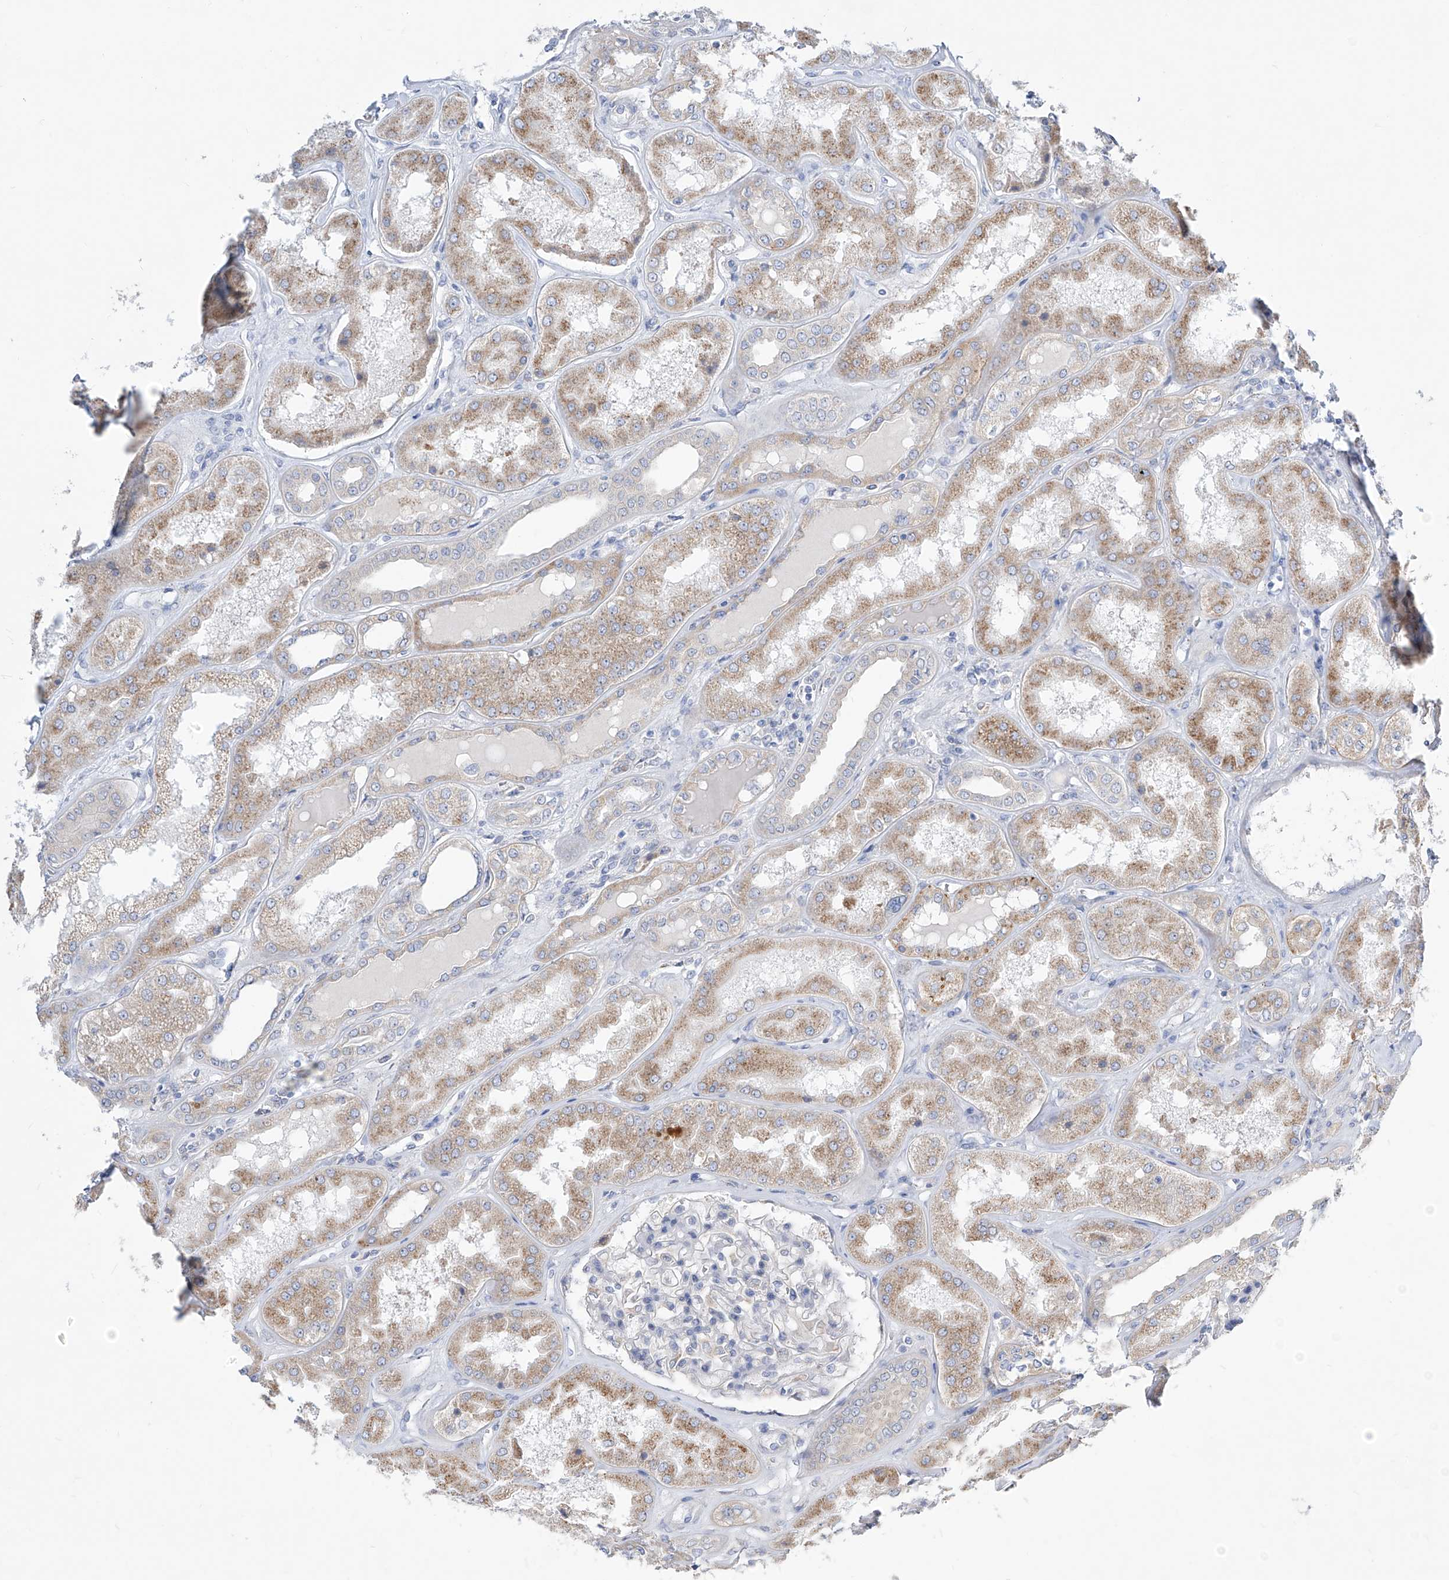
{"staining": {"intensity": "negative", "quantity": "none", "location": "none"}, "tissue": "kidney", "cell_type": "Cells in glomeruli", "image_type": "normal", "snomed": [{"axis": "morphology", "description": "Normal tissue, NOS"}, {"axis": "topography", "description": "Kidney"}], "caption": "High magnification brightfield microscopy of benign kidney stained with DAB (3,3'-diaminobenzidine) (brown) and counterstained with hematoxylin (blue): cells in glomeruli show no significant positivity. Brightfield microscopy of IHC stained with DAB (brown) and hematoxylin (blue), captured at high magnification.", "gene": "UFL1", "patient": {"sex": "female", "age": 56}}